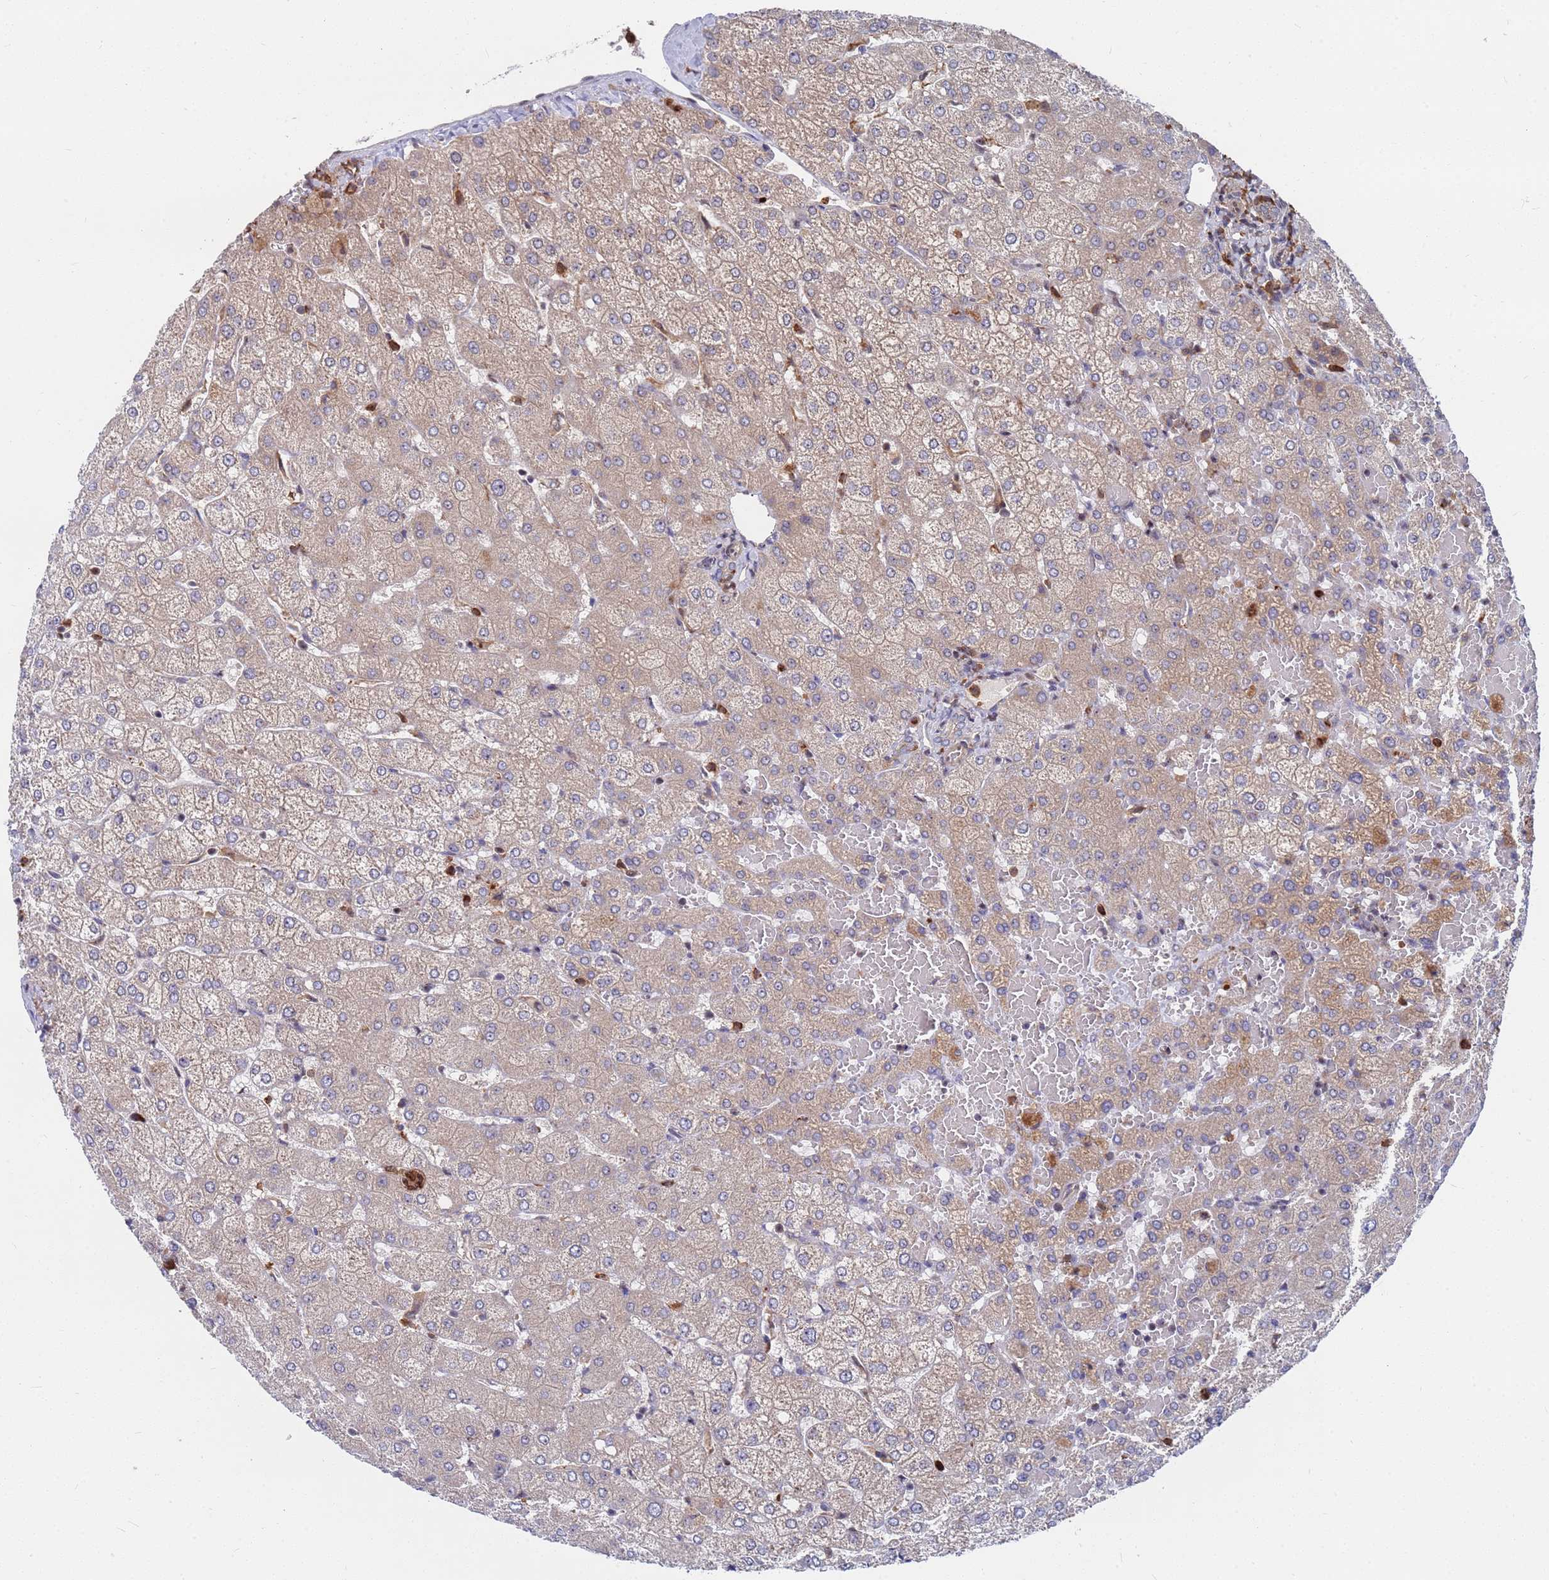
{"staining": {"intensity": "negative", "quantity": "none", "location": "none"}, "tissue": "liver", "cell_type": "Cholangiocytes", "image_type": "normal", "snomed": [{"axis": "morphology", "description": "Normal tissue, NOS"}, {"axis": "topography", "description": "Liver"}], "caption": "This is a micrograph of immunohistochemistry (IHC) staining of benign liver, which shows no positivity in cholangiocytes.", "gene": "TMBIM6", "patient": {"sex": "female", "age": 54}}